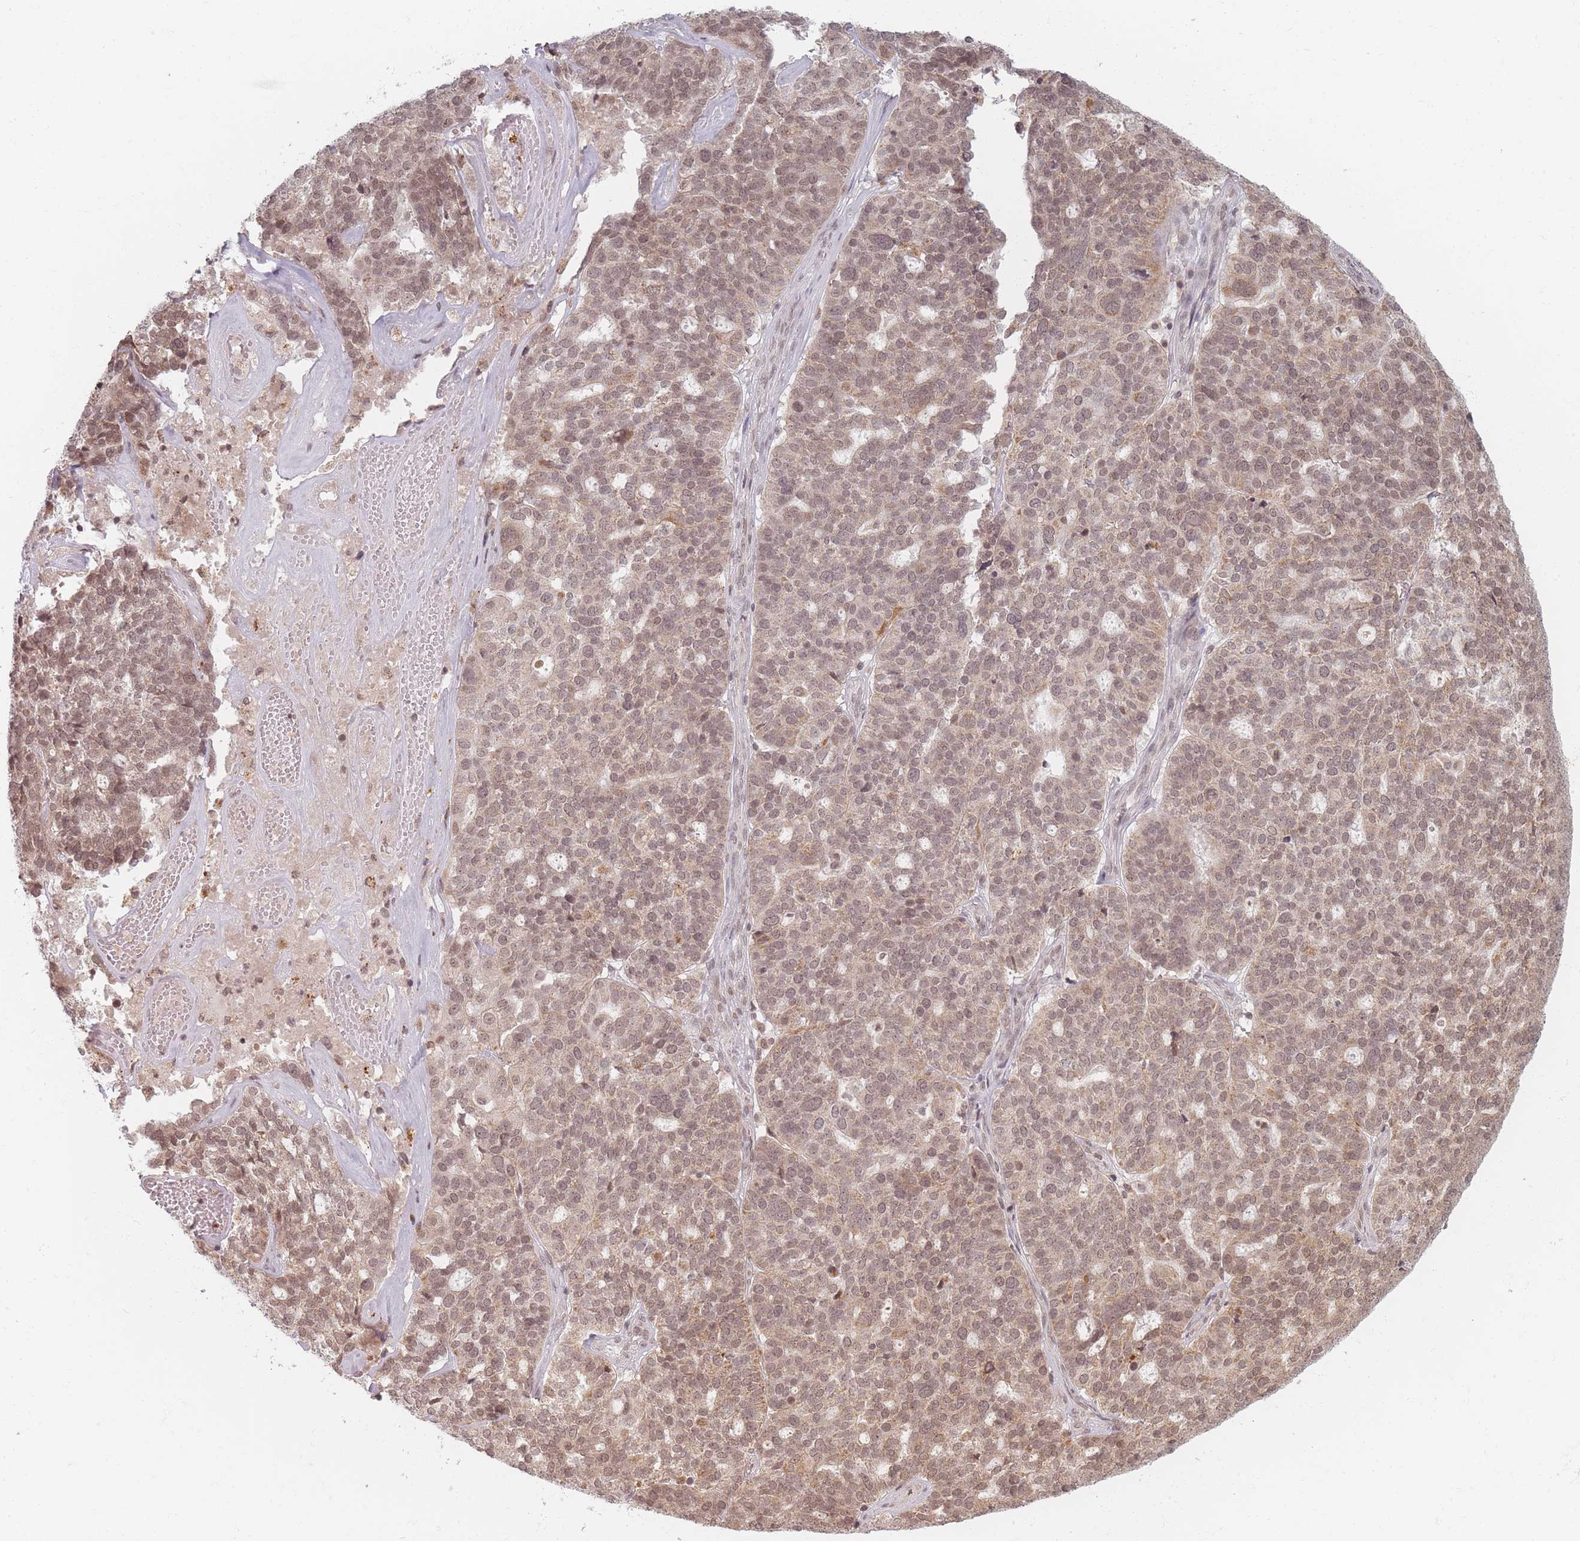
{"staining": {"intensity": "moderate", "quantity": ">75%", "location": "cytoplasmic/membranous,nuclear"}, "tissue": "ovarian cancer", "cell_type": "Tumor cells", "image_type": "cancer", "snomed": [{"axis": "morphology", "description": "Cystadenocarcinoma, serous, NOS"}, {"axis": "topography", "description": "Ovary"}], "caption": "Immunohistochemistry (IHC) histopathology image of neoplastic tissue: human ovarian serous cystadenocarcinoma stained using IHC demonstrates medium levels of moderate protein expression localized specifically in the cytoplasmic/membranous and nuclear of tumor cells, appearing as a cytoplasmic/membranous and nuclear brown color.", "gene": "SPATA45", "patient": {"sex": "female", "age": 59}}